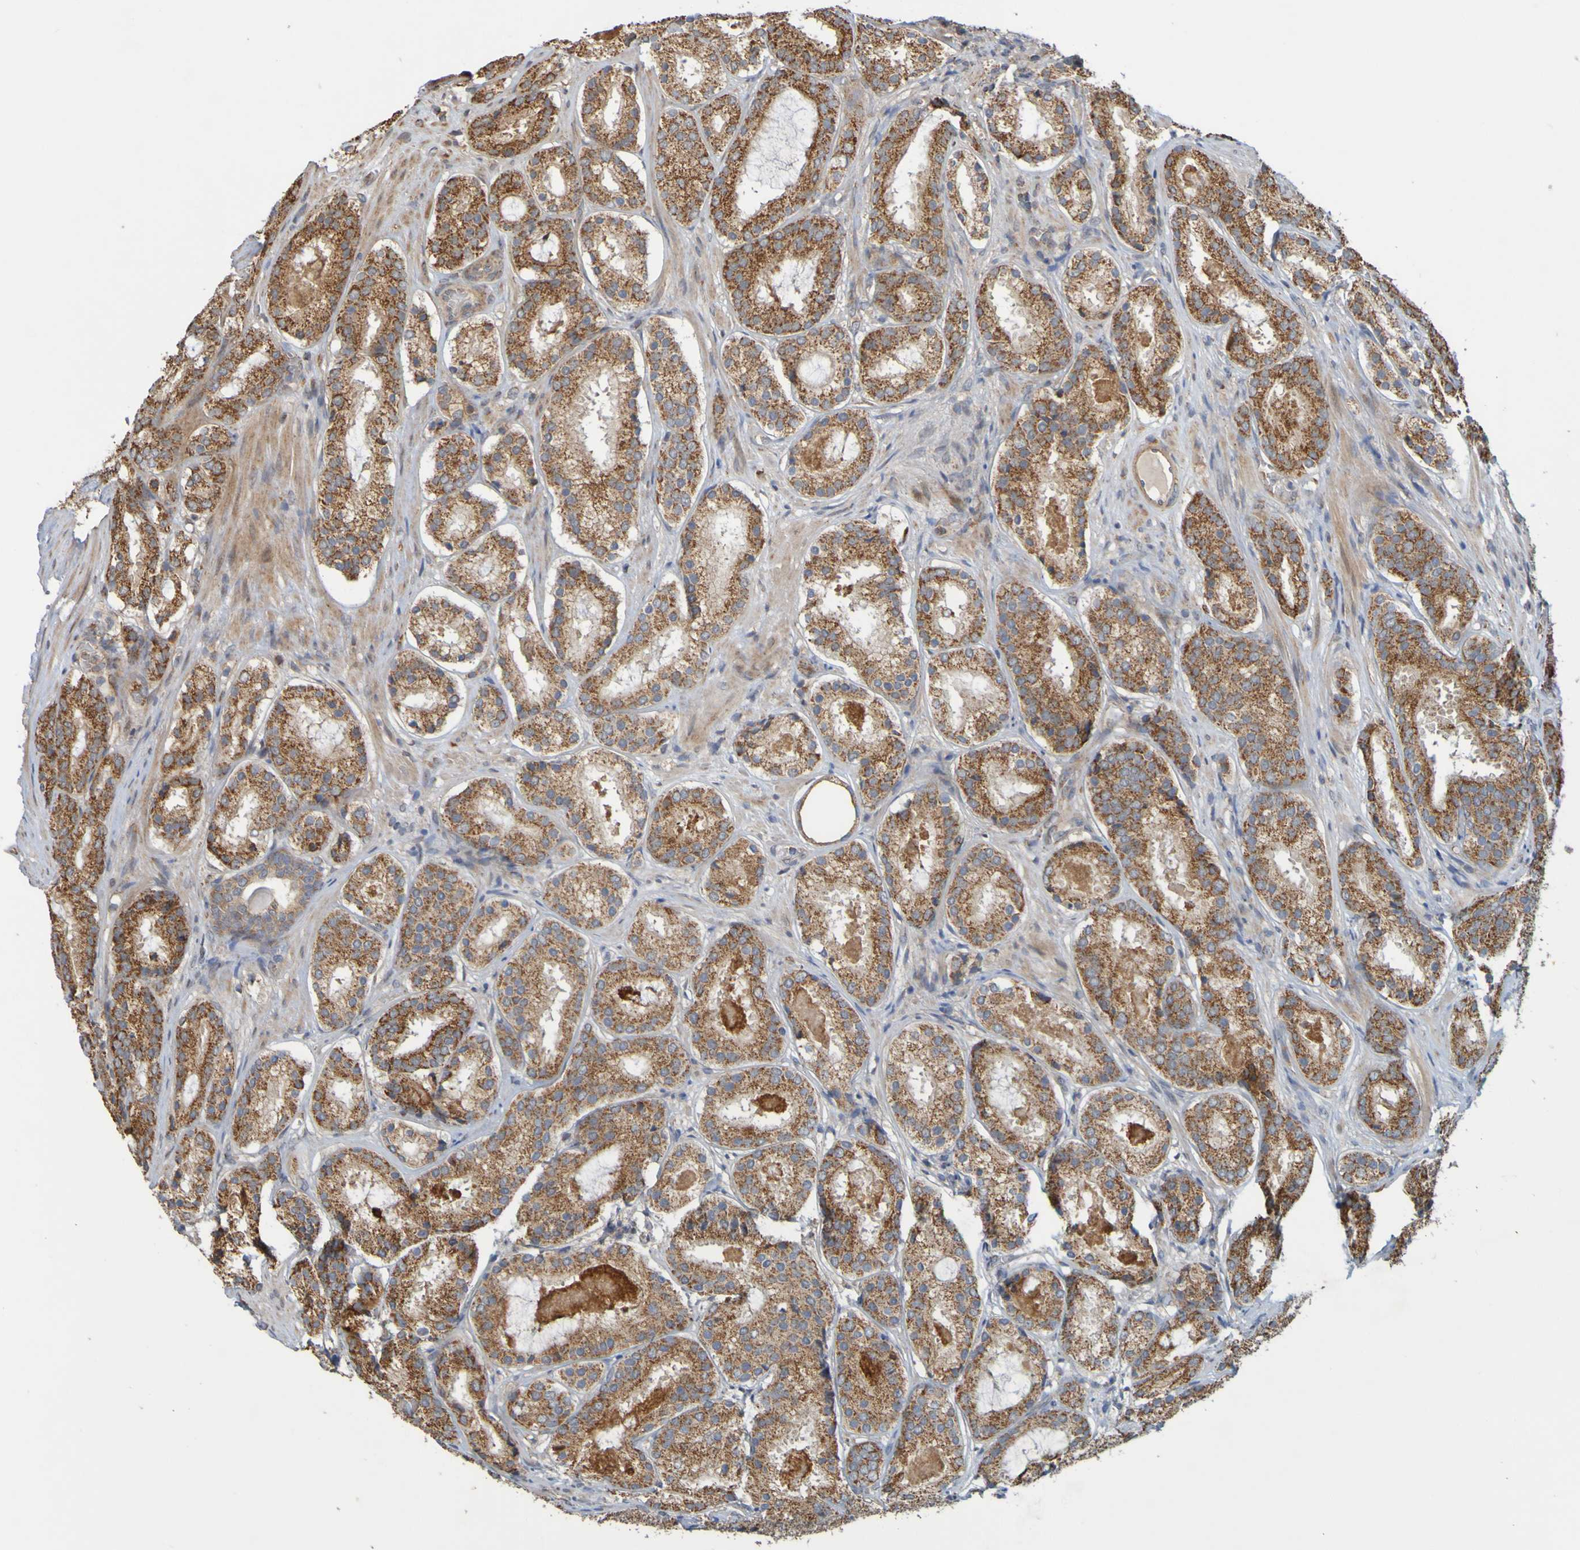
{"staining": {"intensity": "strong", "quantity": ">75%", "location": "cytoplasmic/membranous"}, "tissue": "prostate cancer", "cell_type": "Tumor cells", "image_type": "cancer", "snomed": [{"axis": "morphology", "description": "Adenocarcinoma, Low grade"}, {"axis": "topography", "description": "Prostate"}], "caption": "Prostate cancer (low-grade adenocarcinoma) stained for a protein (brown) reveals strong cytoplasmic/membranous positive expression in about >75% of tumor cells.", "gene": "TMBIM1", "patient": {"sex": "male", "age": 69}}